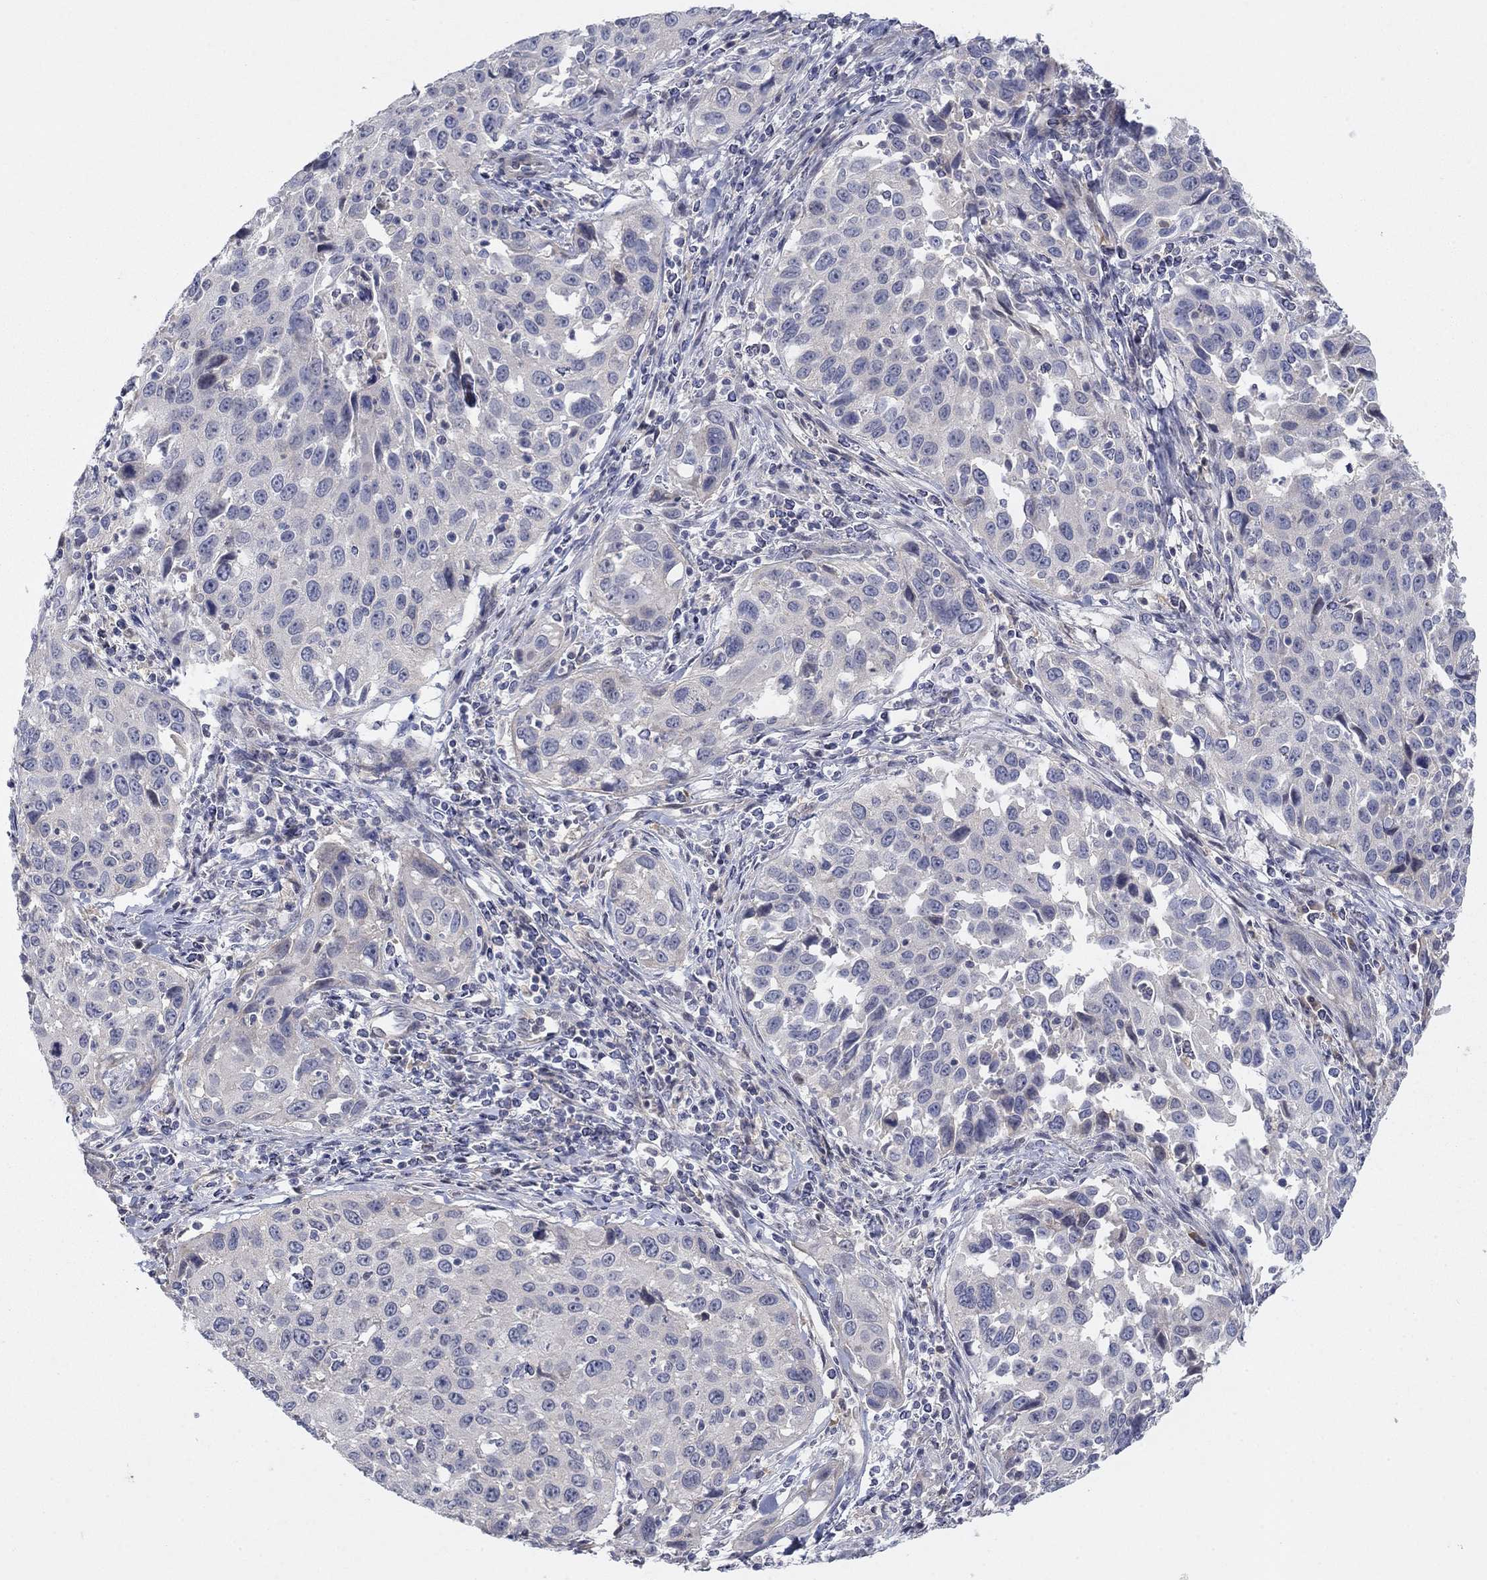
{"staining": {"intensity": "negative", "quantity": "none", "location": "none"}, "tissue": "cervical cancer", "cell_type": "Tumor cells", "image_type": "cancer", "snomed": [{"axis": "morphology", "description": "Squamous cell carcinoma, NOS"}, {"axis": "topography", "description": "Cervix"}], "caption": "Tumor cells are negative for brown protein staining in cervical cancer (squamous cell carcinoma).", "gene": "AMN1", "patient": {"sex": "female", "age": 26}}